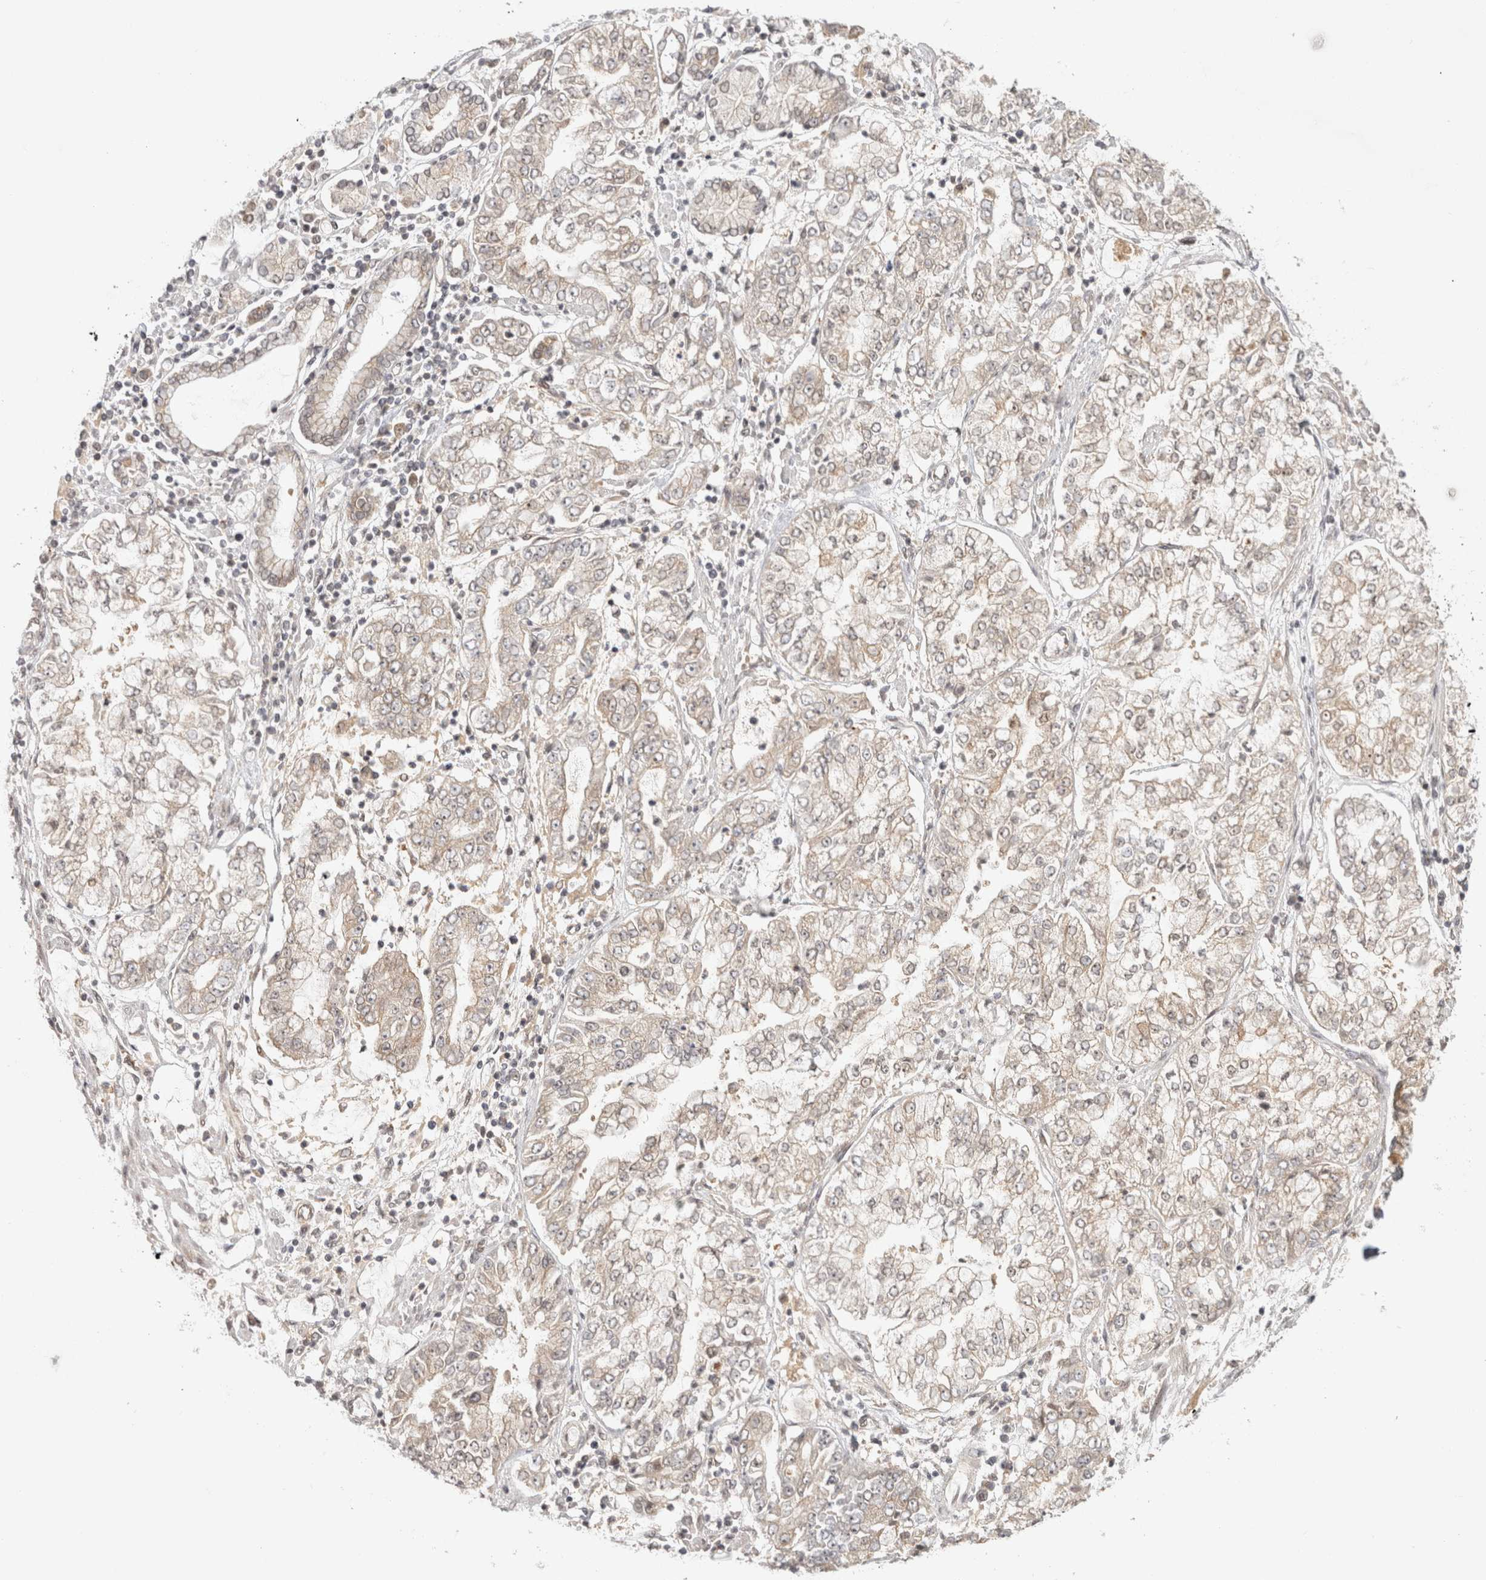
{"staining": {"intensity": "negative", "quantity": "none", "location": "none"}, "tissue": "stomach cancer", "cell_type": "Tumor cells", "image_type": "cancer", "snomed": [{"axis": "morphology", "description": "Adenocarcinoma, NOS"}, {"axis": "topography", "description": "Stomach"}], "caption": "A micrograph of stomach cancer stained for a protein displays no brown staining in tumor cells. (IHC, brightfield microscopy, high magnification).", "gene": "ZNF318", "patient": {"sex": "male", "age": 76}}